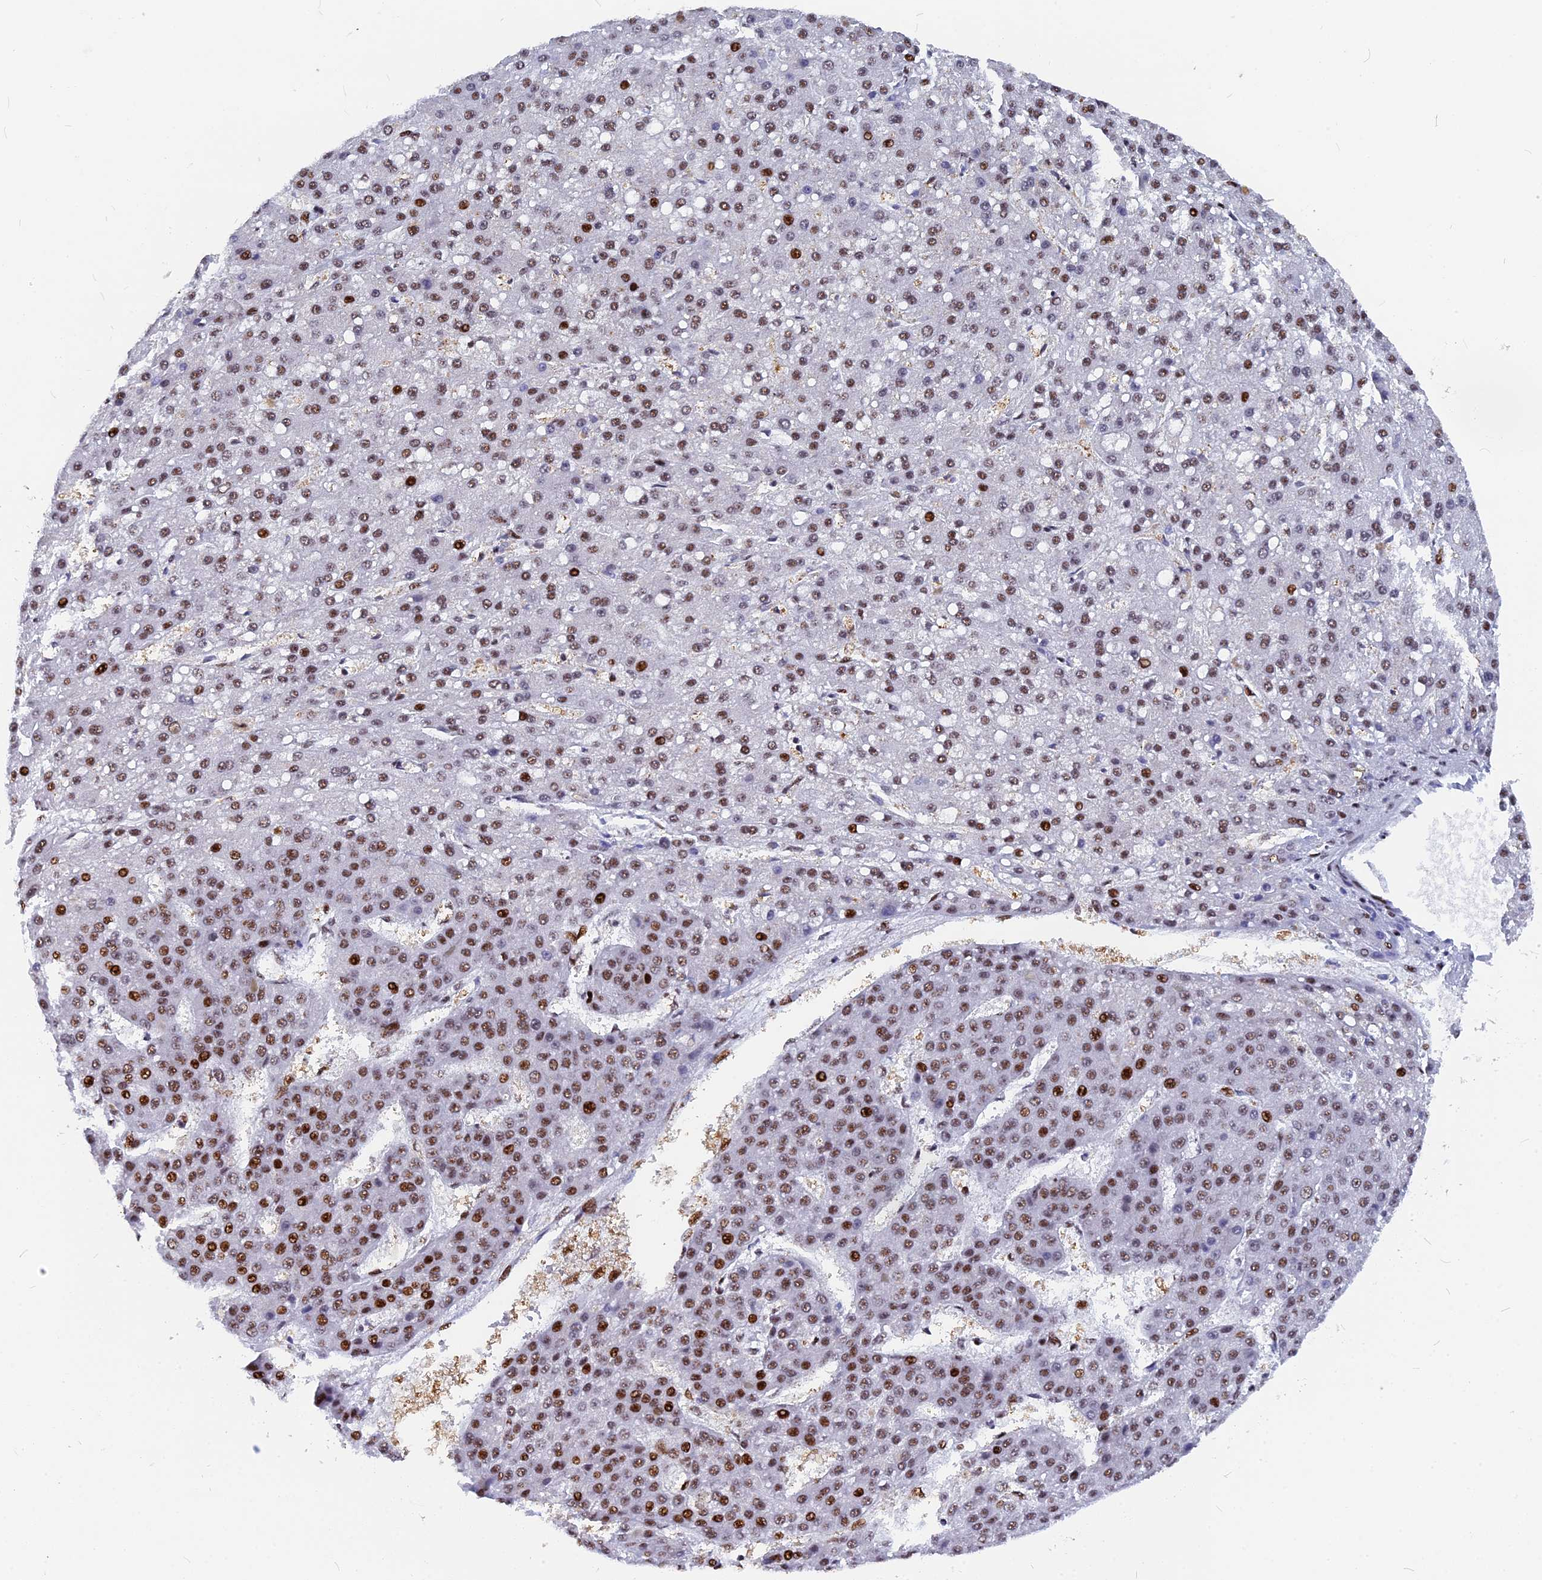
{"staining": {"intensity": "strong", "quantity": "25%-75%", "location": "nuclear"}, "tissue": "liver cancer", "cell_type": "Tumor cells", "image_type": "cancer", "snomed": [{"axis": "morphology", "description": "Carcinoma, Hepatocellular, NOS"}, {"axis": "topography", "description": "Liver"}], "caption": "Brown immunohistochemical staining in human hepatocellular carcinoma (liver) exhibits strong nuclear expression in approximately 25%-75% of tumor cells. (DAB (3,3'-diaminobenzidine) IHC with brightfield microscopy, high magnification).", "gene": "NSA2", "patient": {"sex": "male", "age": 67}}